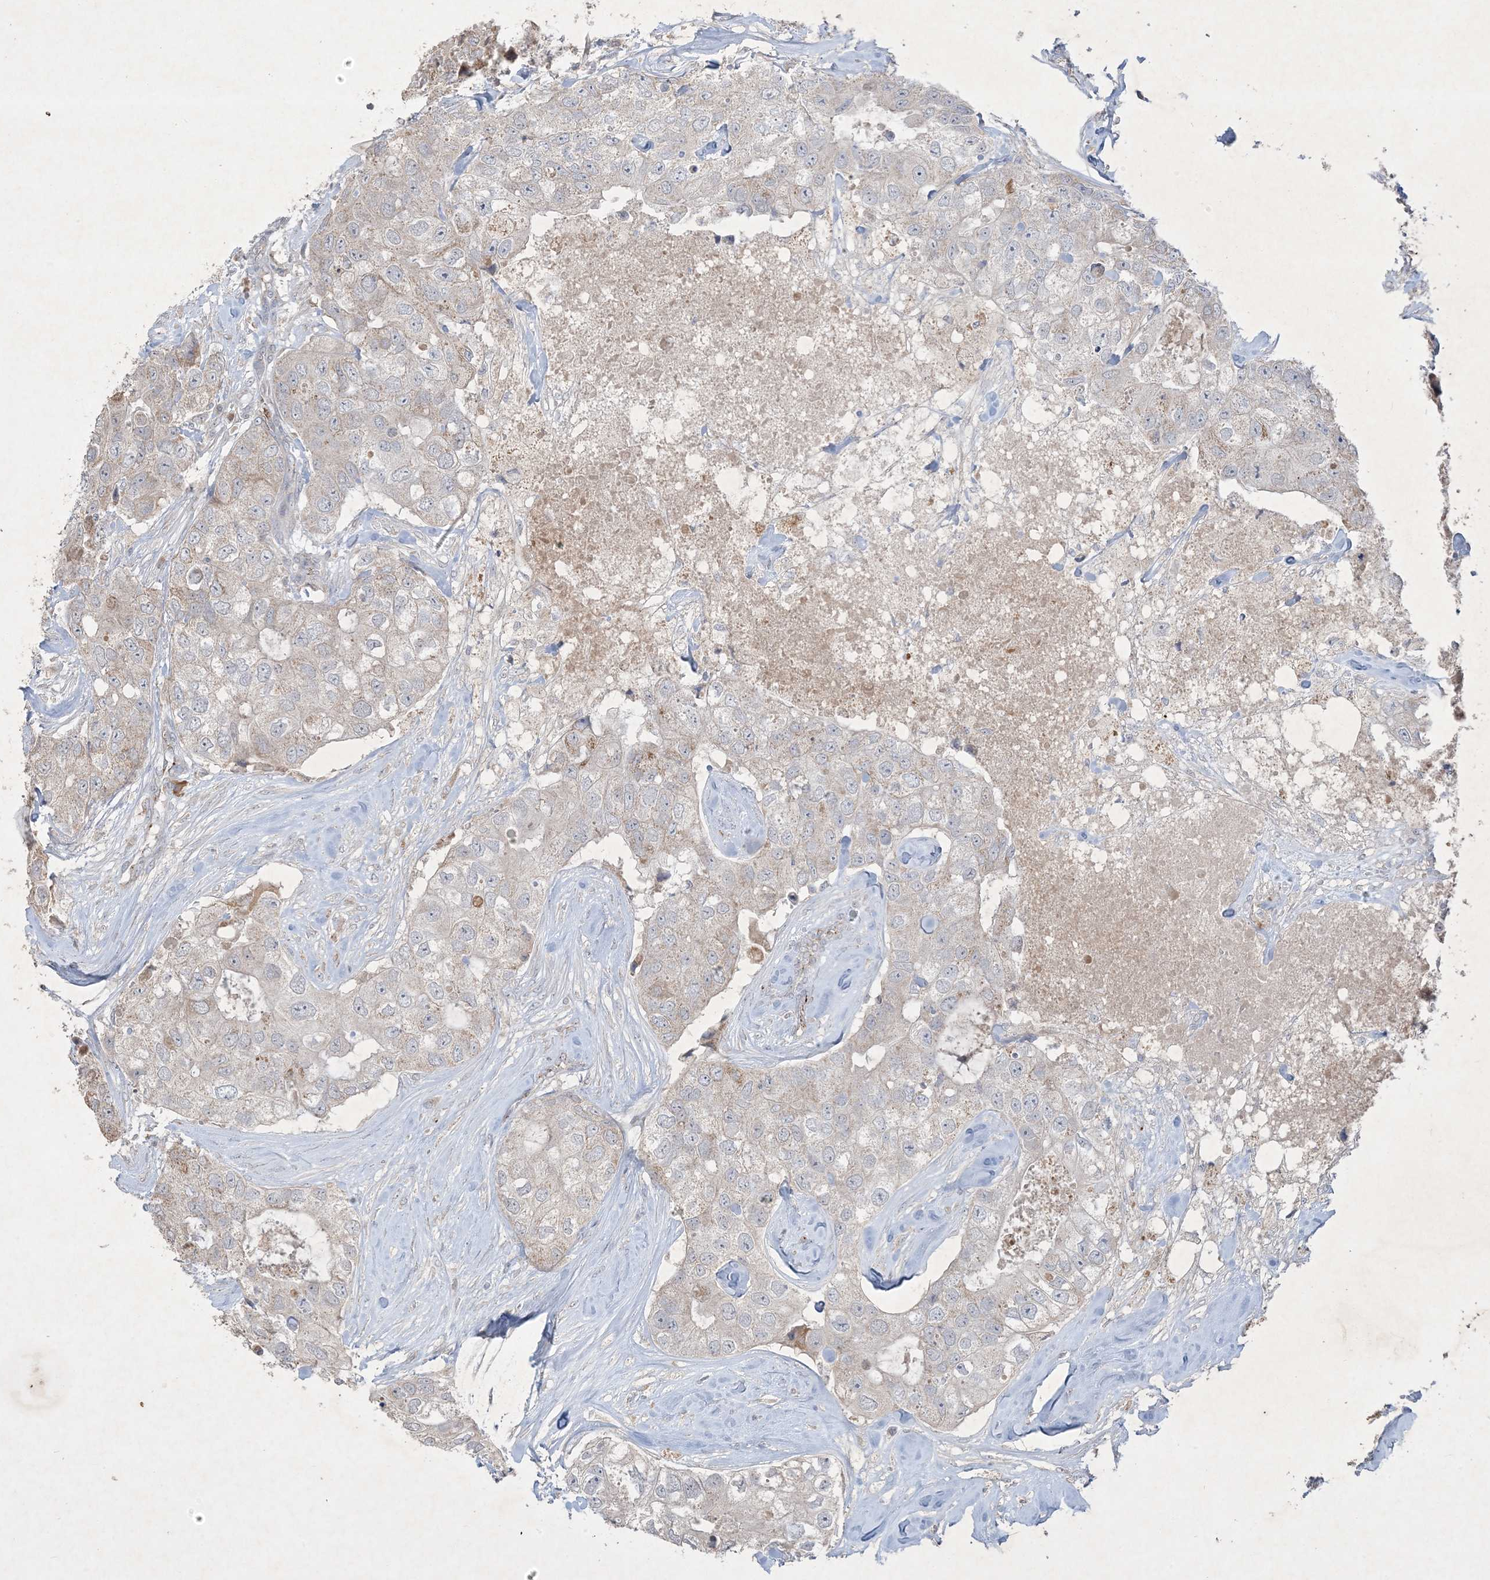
{"staining": {"intensity": "negative", "quantity": "none", "location": "none"}, "tissue": "breast cancer", "cell_type": "Tumor cells", "image_type": "cancer", "snomed": [{"axis": "morphology", "description": "Duct carcinoma"}, {"axis": "topography", "description": "Breast"}], "caption": "The image displays no staining of tumor cells in breast intraductal carcinoma. (DAB immunohistochemistry with hematoxylin counter stain).", "gene": "PRSS36", "patient": {"sex": "female", "age": 62}}